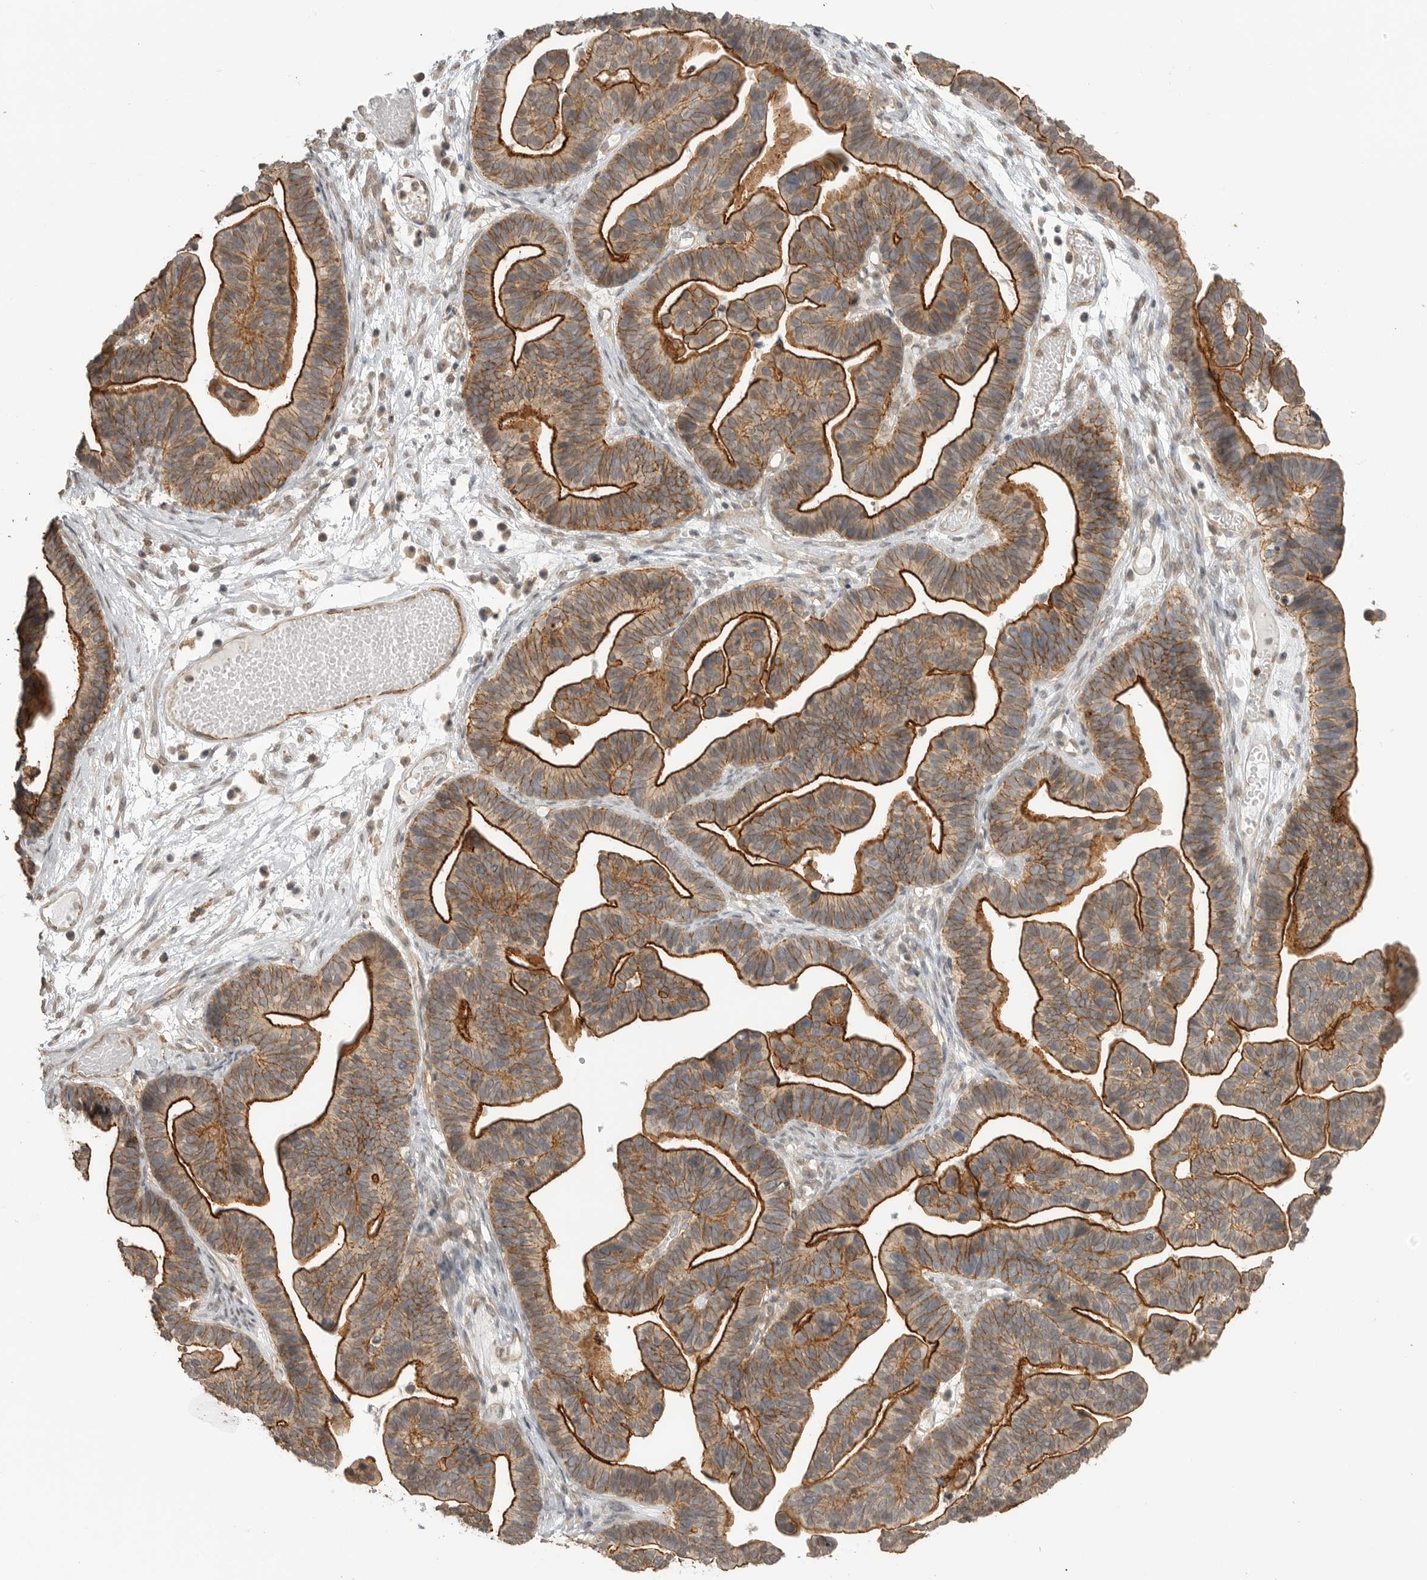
{"staining": {"intensity": "strong", "quantity": ">75%", "location": "cytoplasmic/membranous"}, "tissue": "ovarian cancer", "cell_type": "Tumor cells", "image_type": "cancer", "snomed": [{"axis": "morphology", "description": "Cystadenocarcinoma, serous, NOS"}, {"axis": "topography", "description": "Ovary"}], "caption": "This micrograph displays ovarian serous cystadenocarcinoma stained with immunohistochemistry to label a protein in brown. The cytoplasmic/membranous of tumor cells show strong positivity for the protein. Nuclei are counter-stained blue.", "gene": "GPC2", "patient": {"sex": "female", "age": 56}}